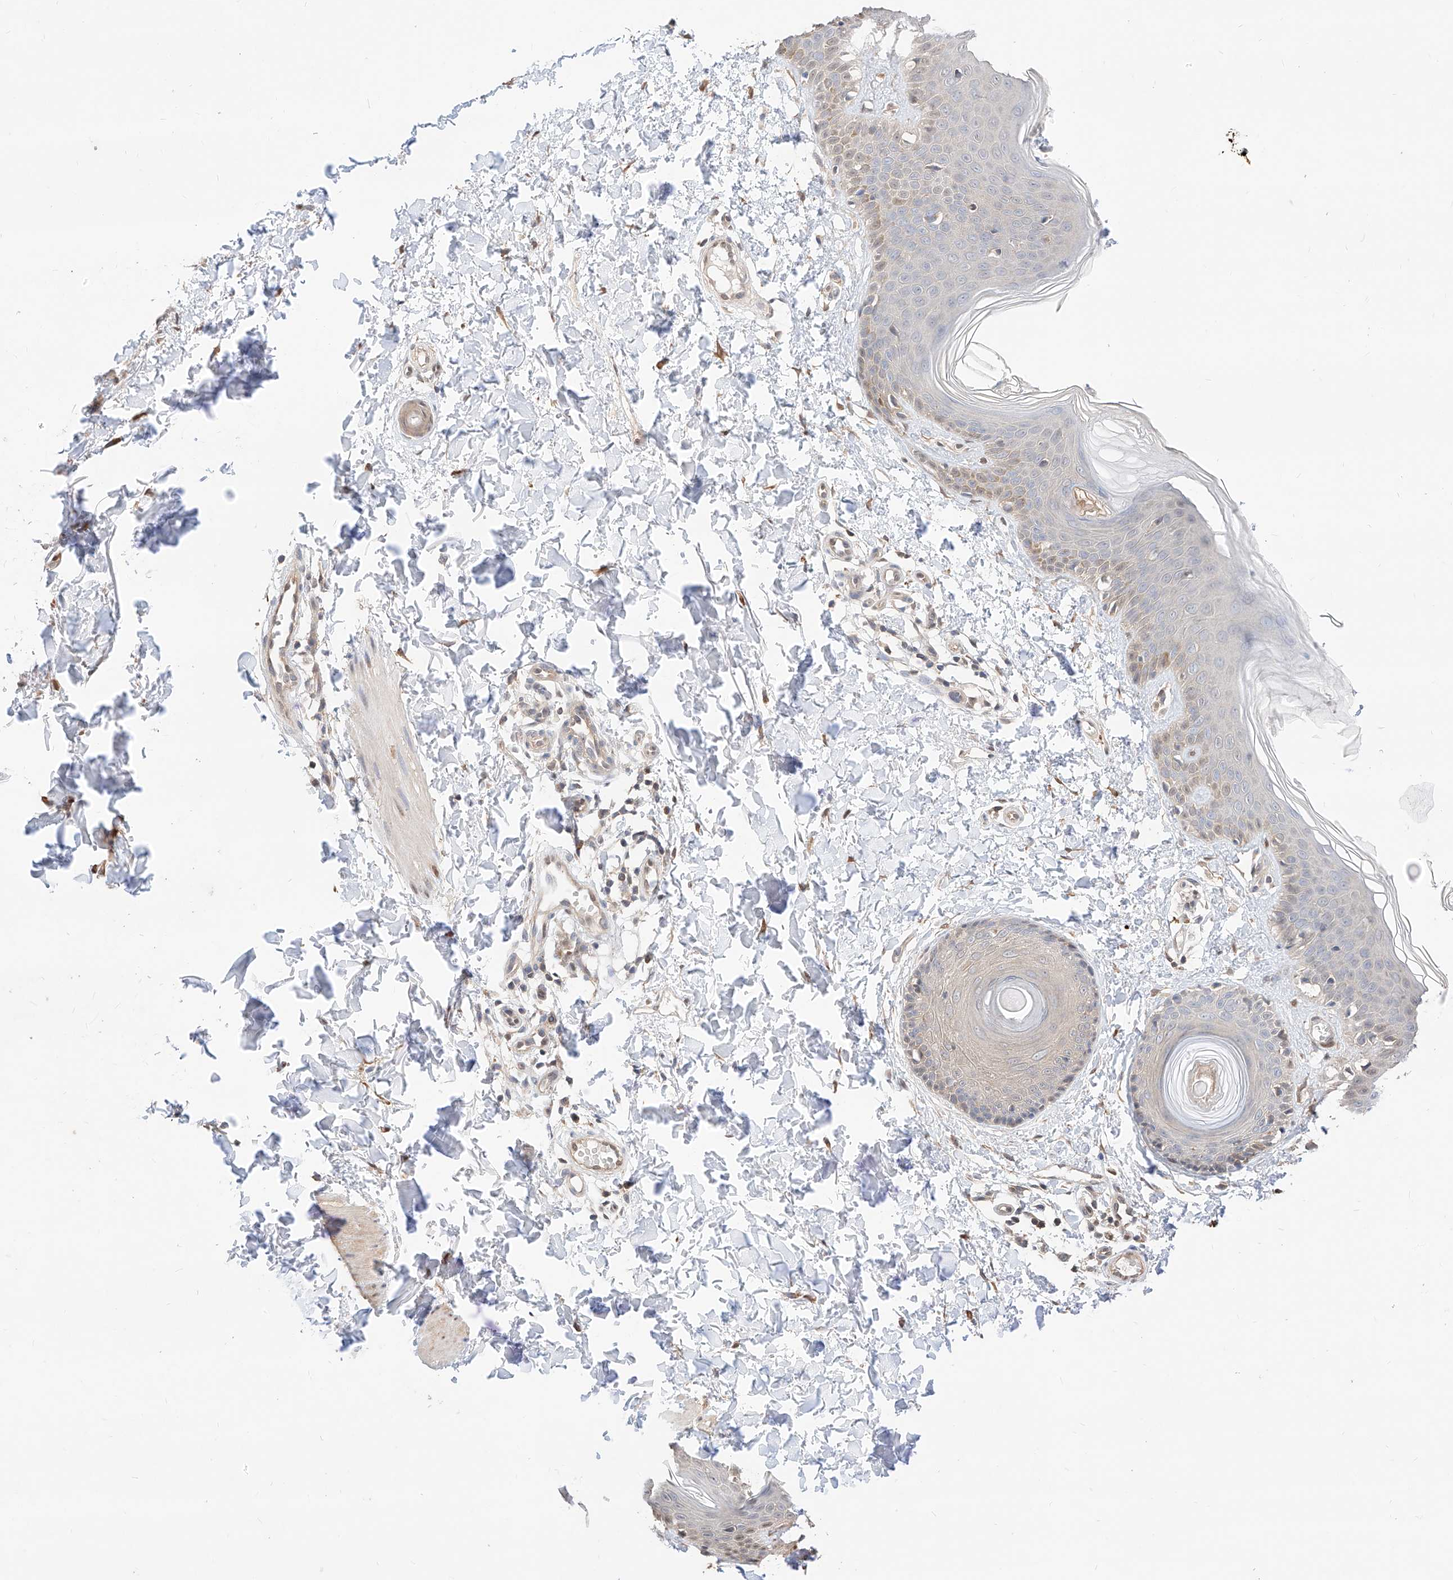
{"staining": {"intensity": "negative", "quantity": "none", "location": "none"}, "tissue": "skin", "cell_type": "Fibroblasts", "image_type": "normal", "snomed": [{"axis": "morphology", "description": "Normal tissue, NOS"}, {"axis": "topography", "description": "Skin"}], "caption": "Immunohistochemistry (IHC) photomicrograph of benign skin: skin stained with DAB (3,3'-diaminobenzidine) shows no significant protein staining in fibroblasts.", "gene": "ZSCAN4", "patient": {"sex": "male", "age": 37}}